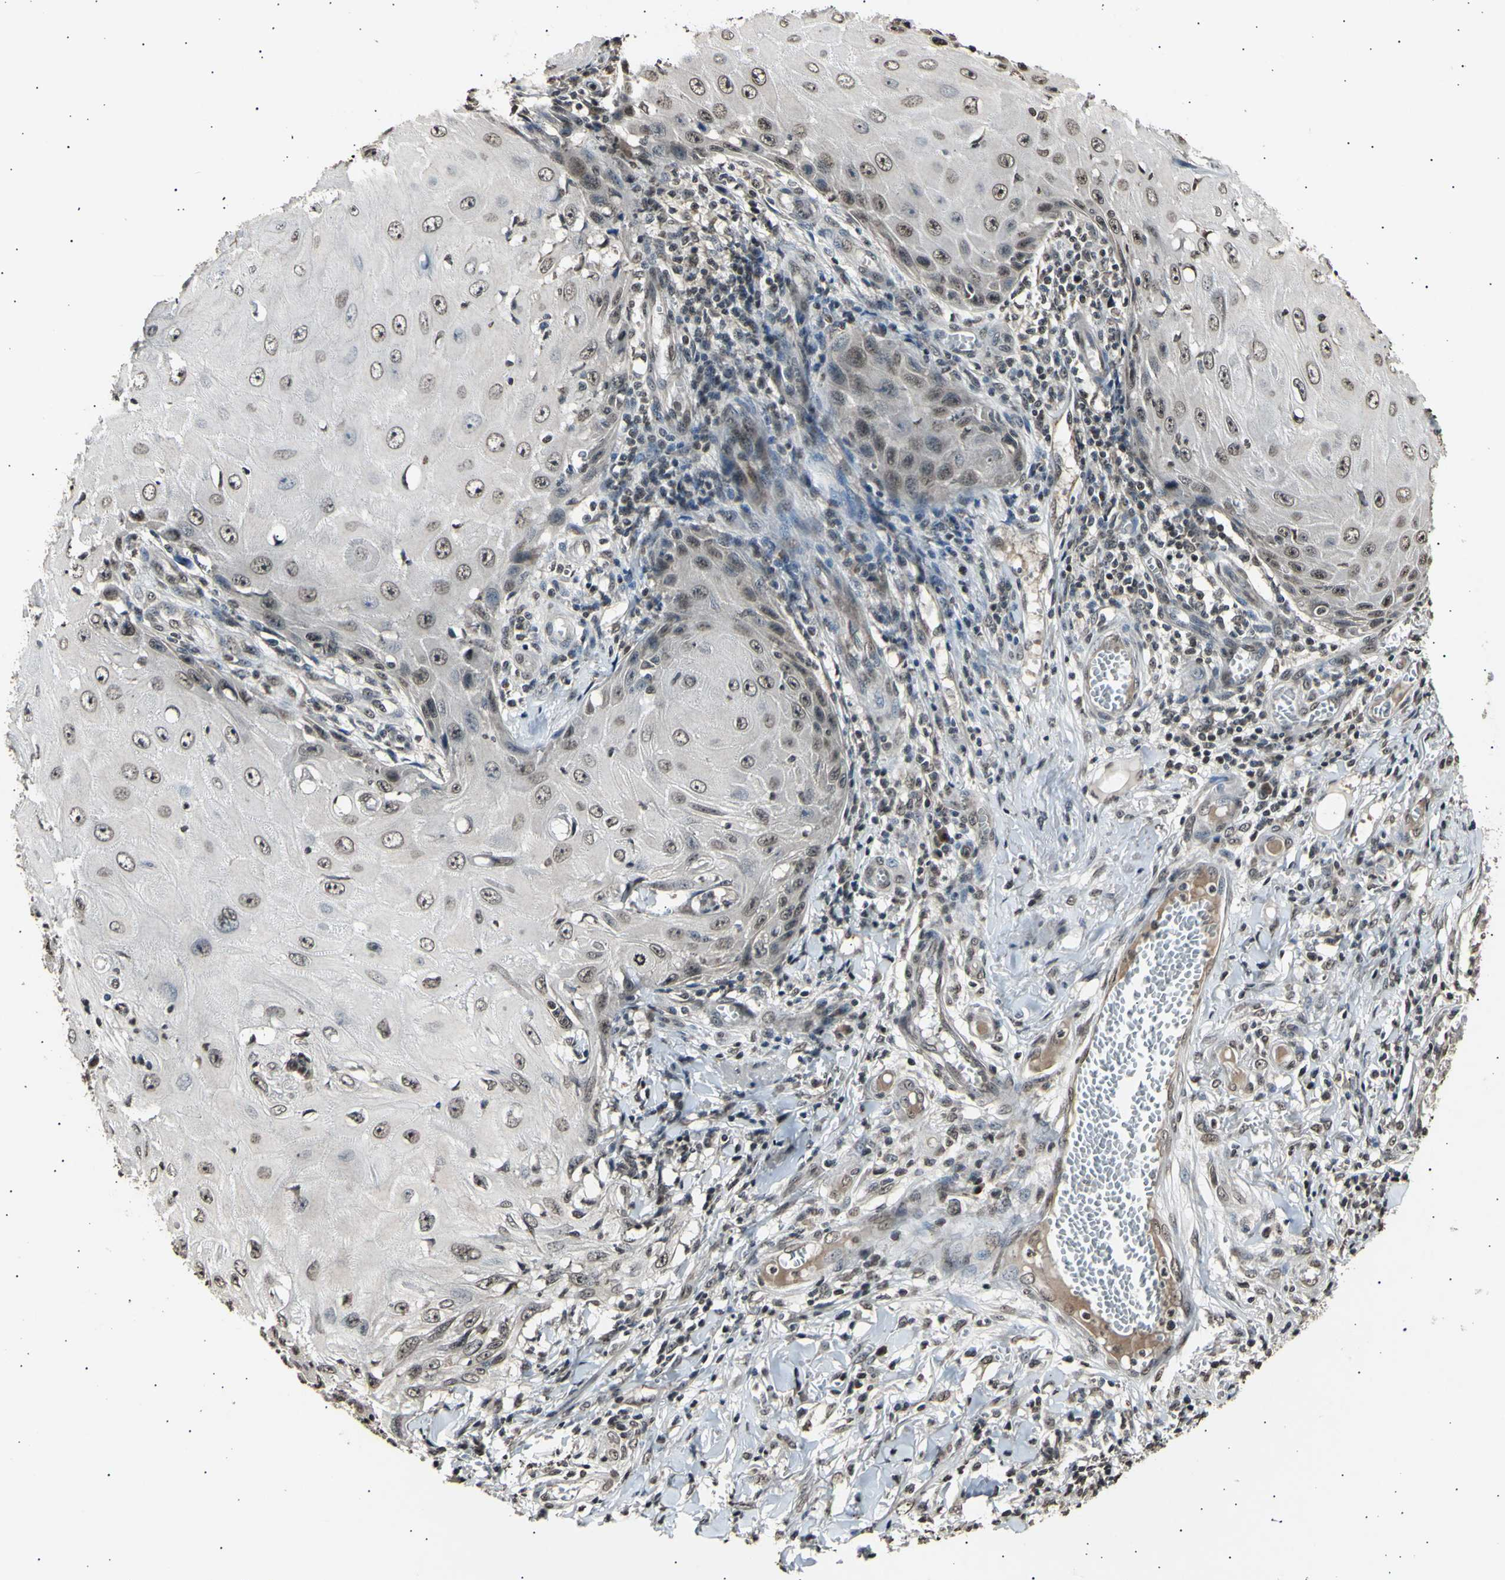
{"staining": {"intensity": "strong", "quantity": ">75%", "location": "cytoplasmic/membranous,nuclear"}, "tissue": "skin cancer", "cell_type": "Tumor cells", "image_type": "cancer", "snomed": [{"axis": "morphology", "description": "Squamous cell carcinoma, NOS"}, {"axis": "topography", "description": "Skin"}], "caption": "Protein staining of skin cancer (squamous cell carcinoma) tissue reveals strong cytoplasmic/membranous and nuclear staining in approximately >75% of tumor cells.", "gene": "ANAPC7", "patient": {"sex": "female", "age": 73}}